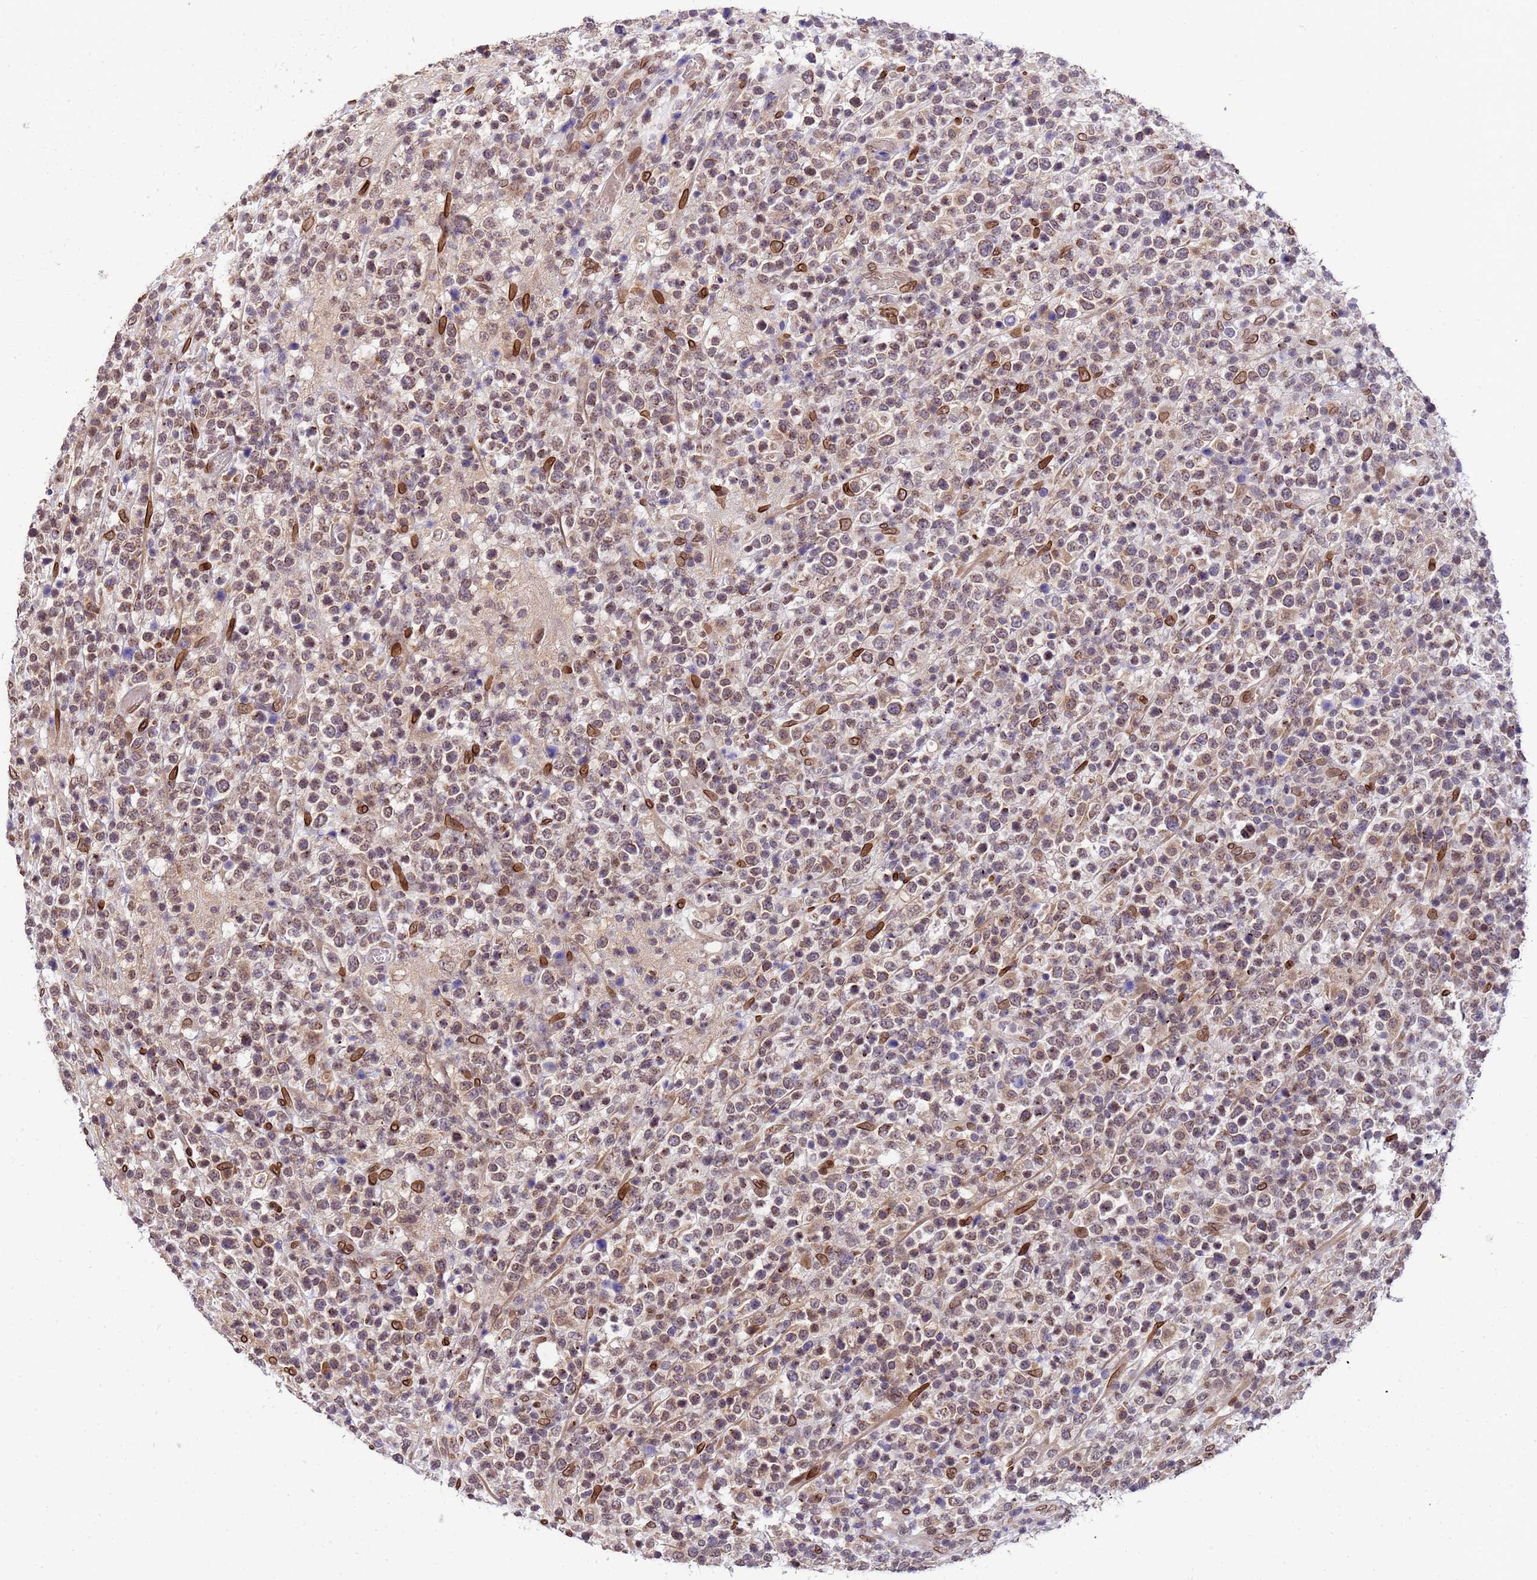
{"staining": {"intensity": "weak", "quantity": "25%-75%", "location": "nuclear"}, "tissue": "lymphoma", "cell_type": "Tumor cells", "image_type": "cancer", "snomed": [{"axis": "morphology", "description": "Malignant lymphoma, non-Hodgkin's type, High grade"}, {"axis": "topography", "description": "Colon"}], "caption": "High-grade malignant lymphoma, non-Hodgkin's type stained for a protein exhibits weak nuclear positivity in tumor cells.", "gene": "GPR135", "patient": {"sex": "female", "age": 53}}